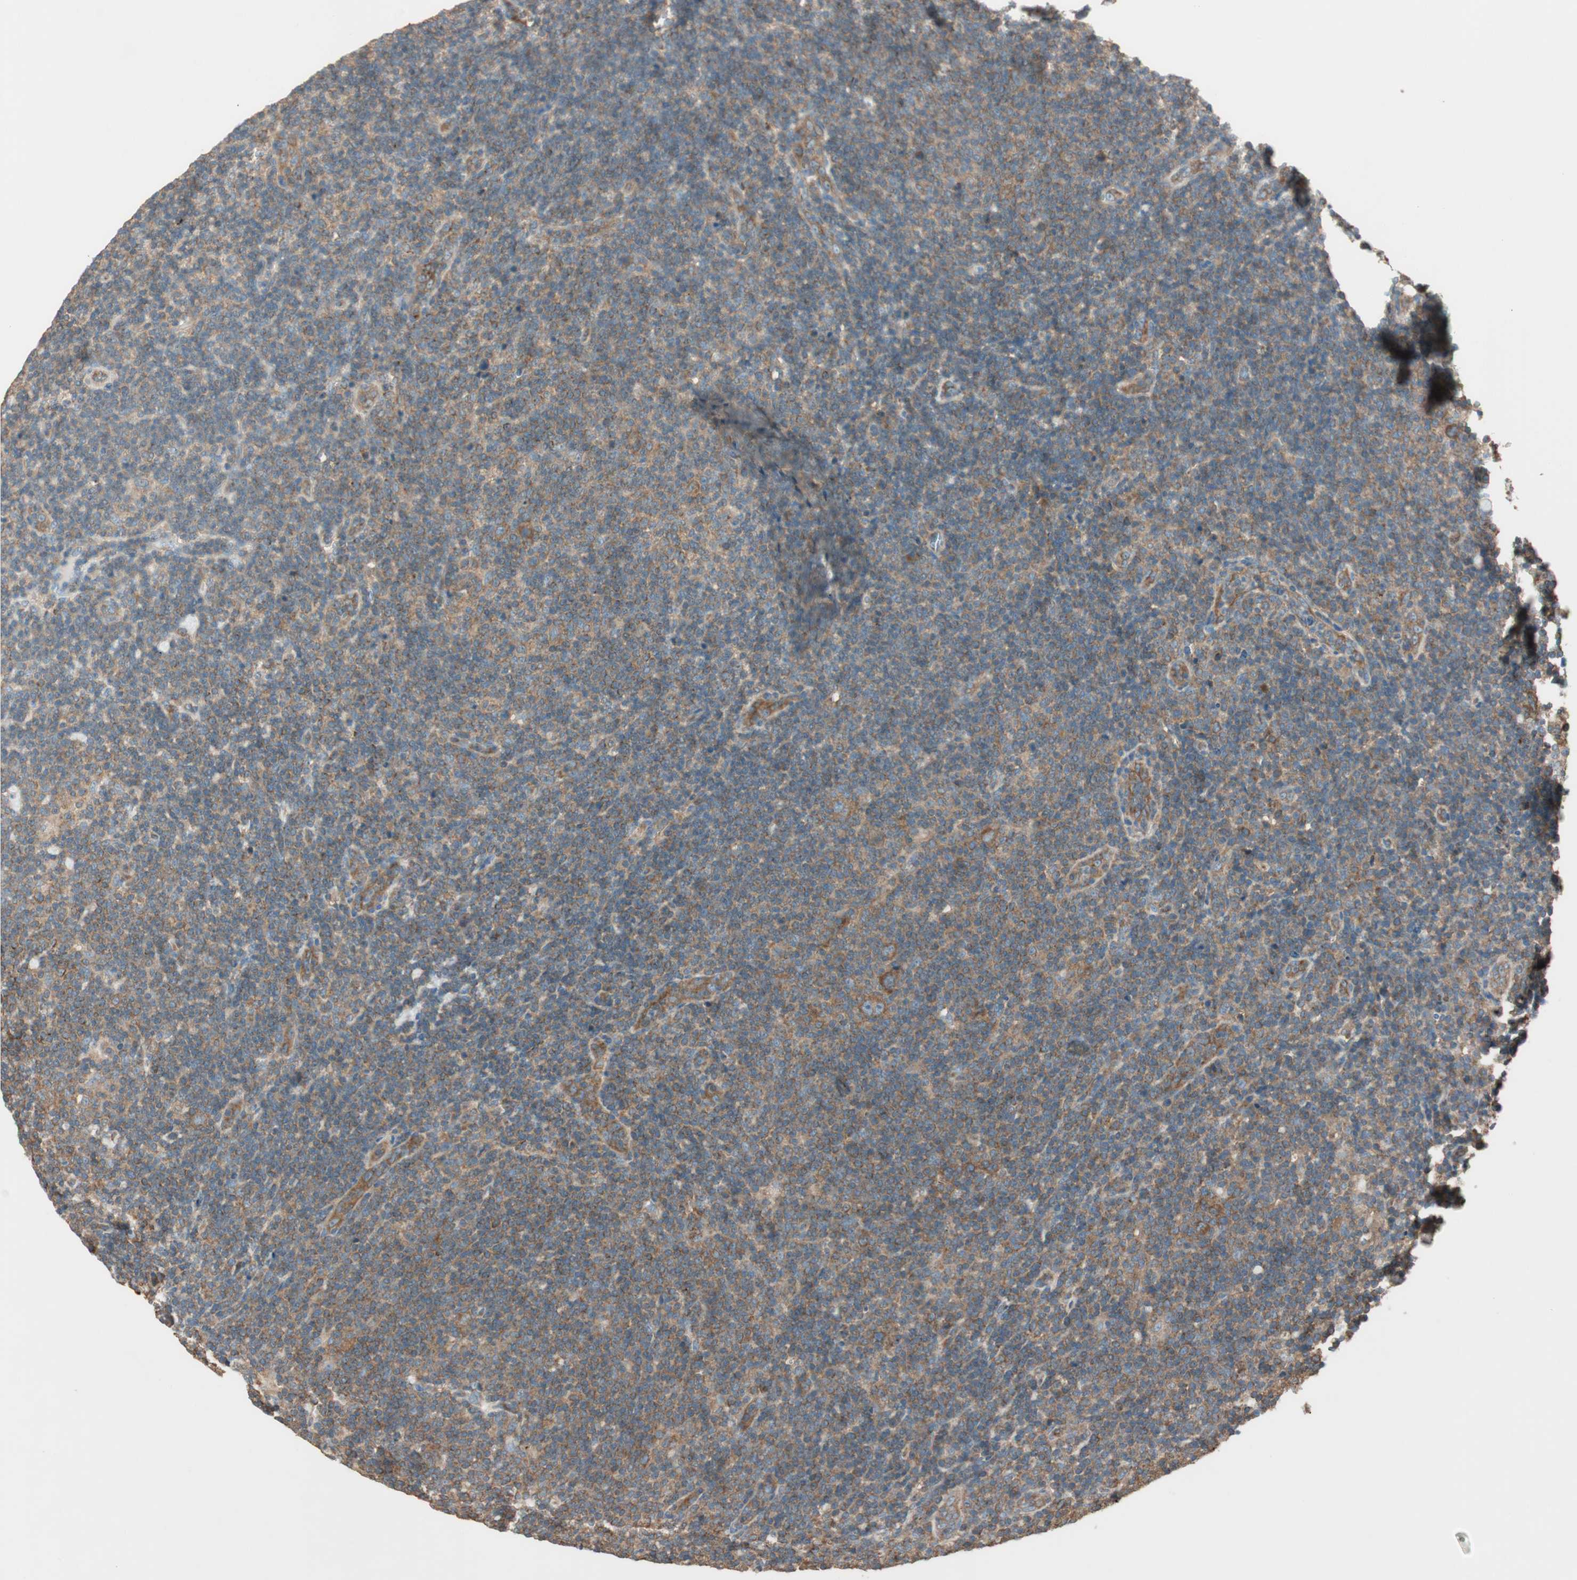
{"staining": {"intensity": "moderate", "quantity": ">75%", "location": "cytoplasmic/membranous"}, "tissue": "lymphoma", "cell_type": "Tumor cells", "image_type": "cancer", "snomed": [{"axis": "morphology", "description": "Hodgkin's disease, NOS"}, {"axis": "topography", "description": "Lymph node"}], "caption": "This micrograph shows lymphoma stained with IHC to label a protein in brown. The cytoplasmic/membranous of tumor cells show moderate positivity for the protein. Nuclei are counter-stained blue.", "gene": "CC2D1A", "patient": {"sex": "female", "age": 57}}